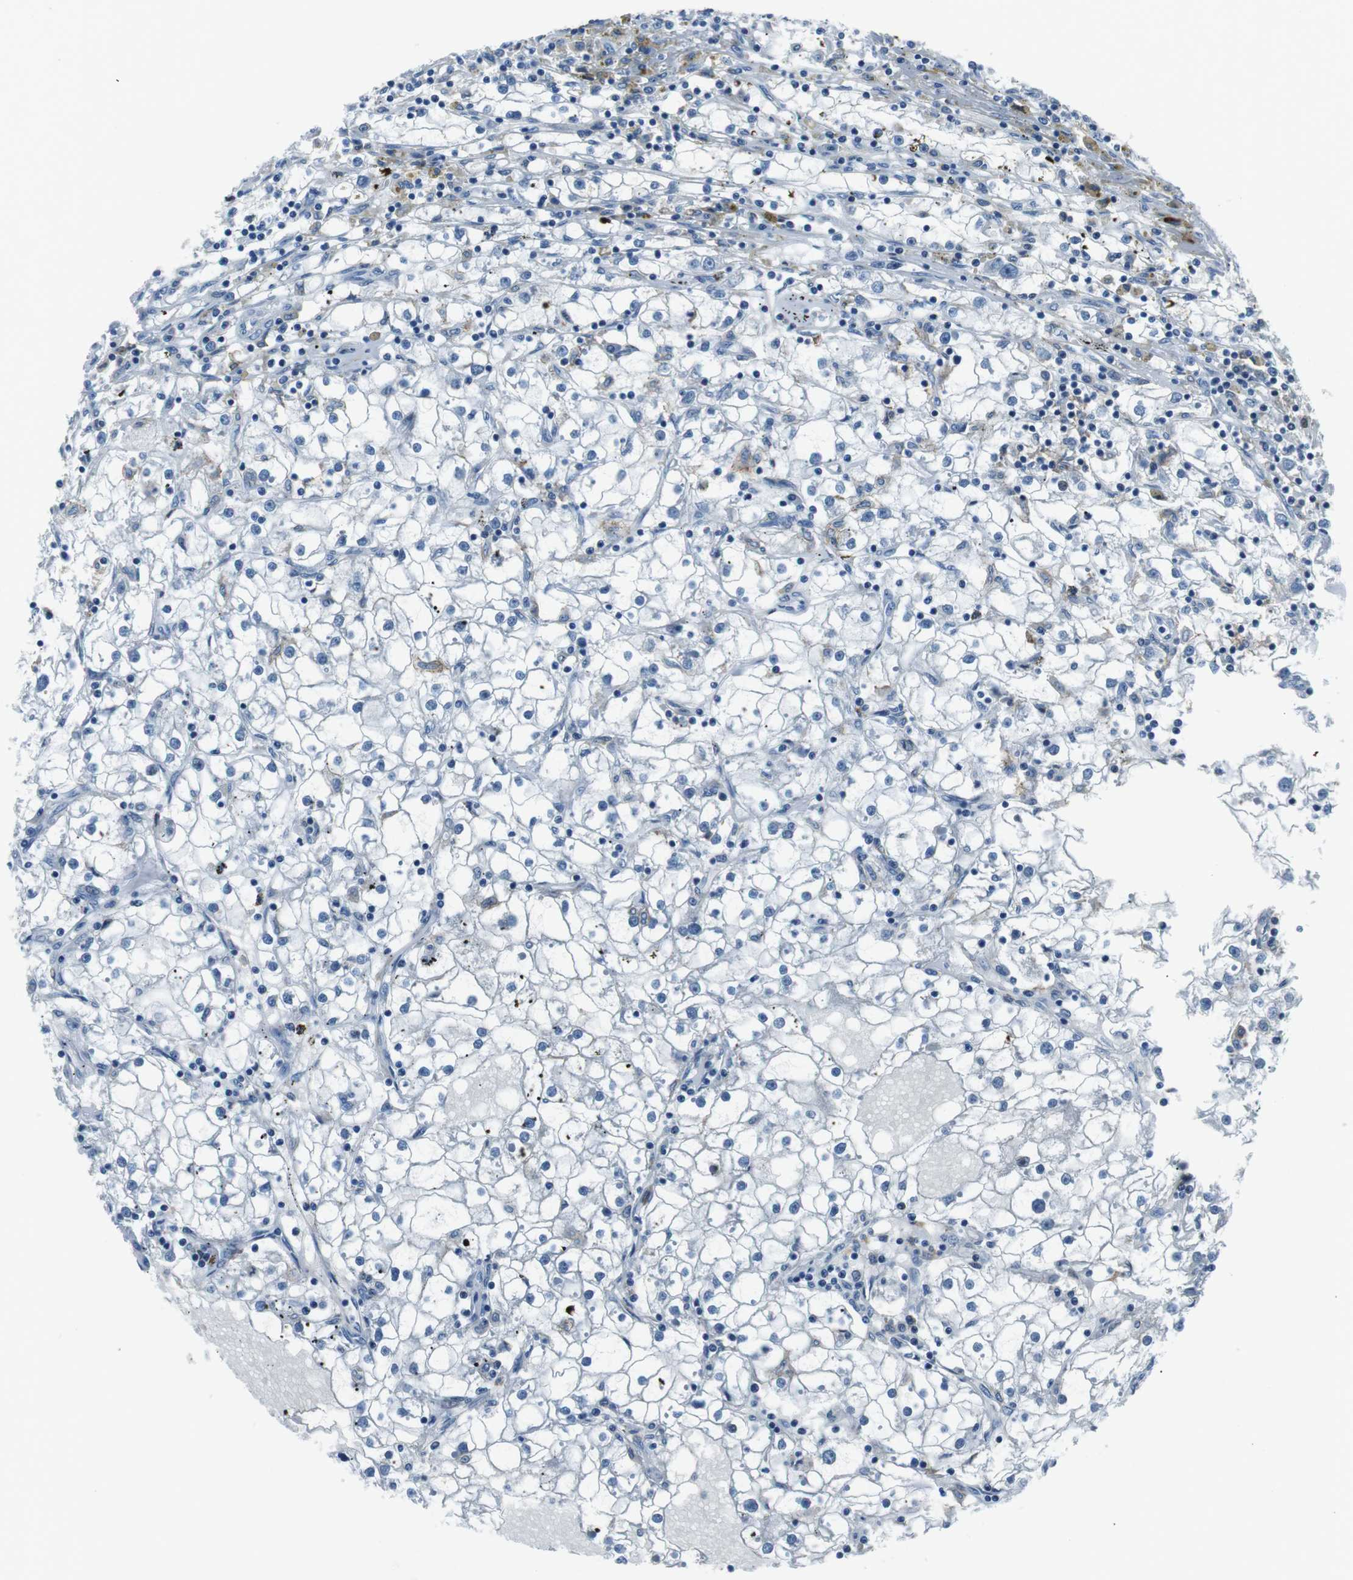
{"staining": {"intensity": "negative", "quantity": "none", "location": "none"}, "tissue": "renal cancer", "cell_type": "Tumor cells", "image_type": "cancer", "snomed": [{"axis": "morphology", "description": "Adenocarcinoma, NOS"}, {"axis": "topography", "description": "Kidney"}], "caption": "Tumor cells show no significant staining in renal adenocarcinoma.", "gene": "CSF2RA", "patient": {"sex": "male", "age": 56}}